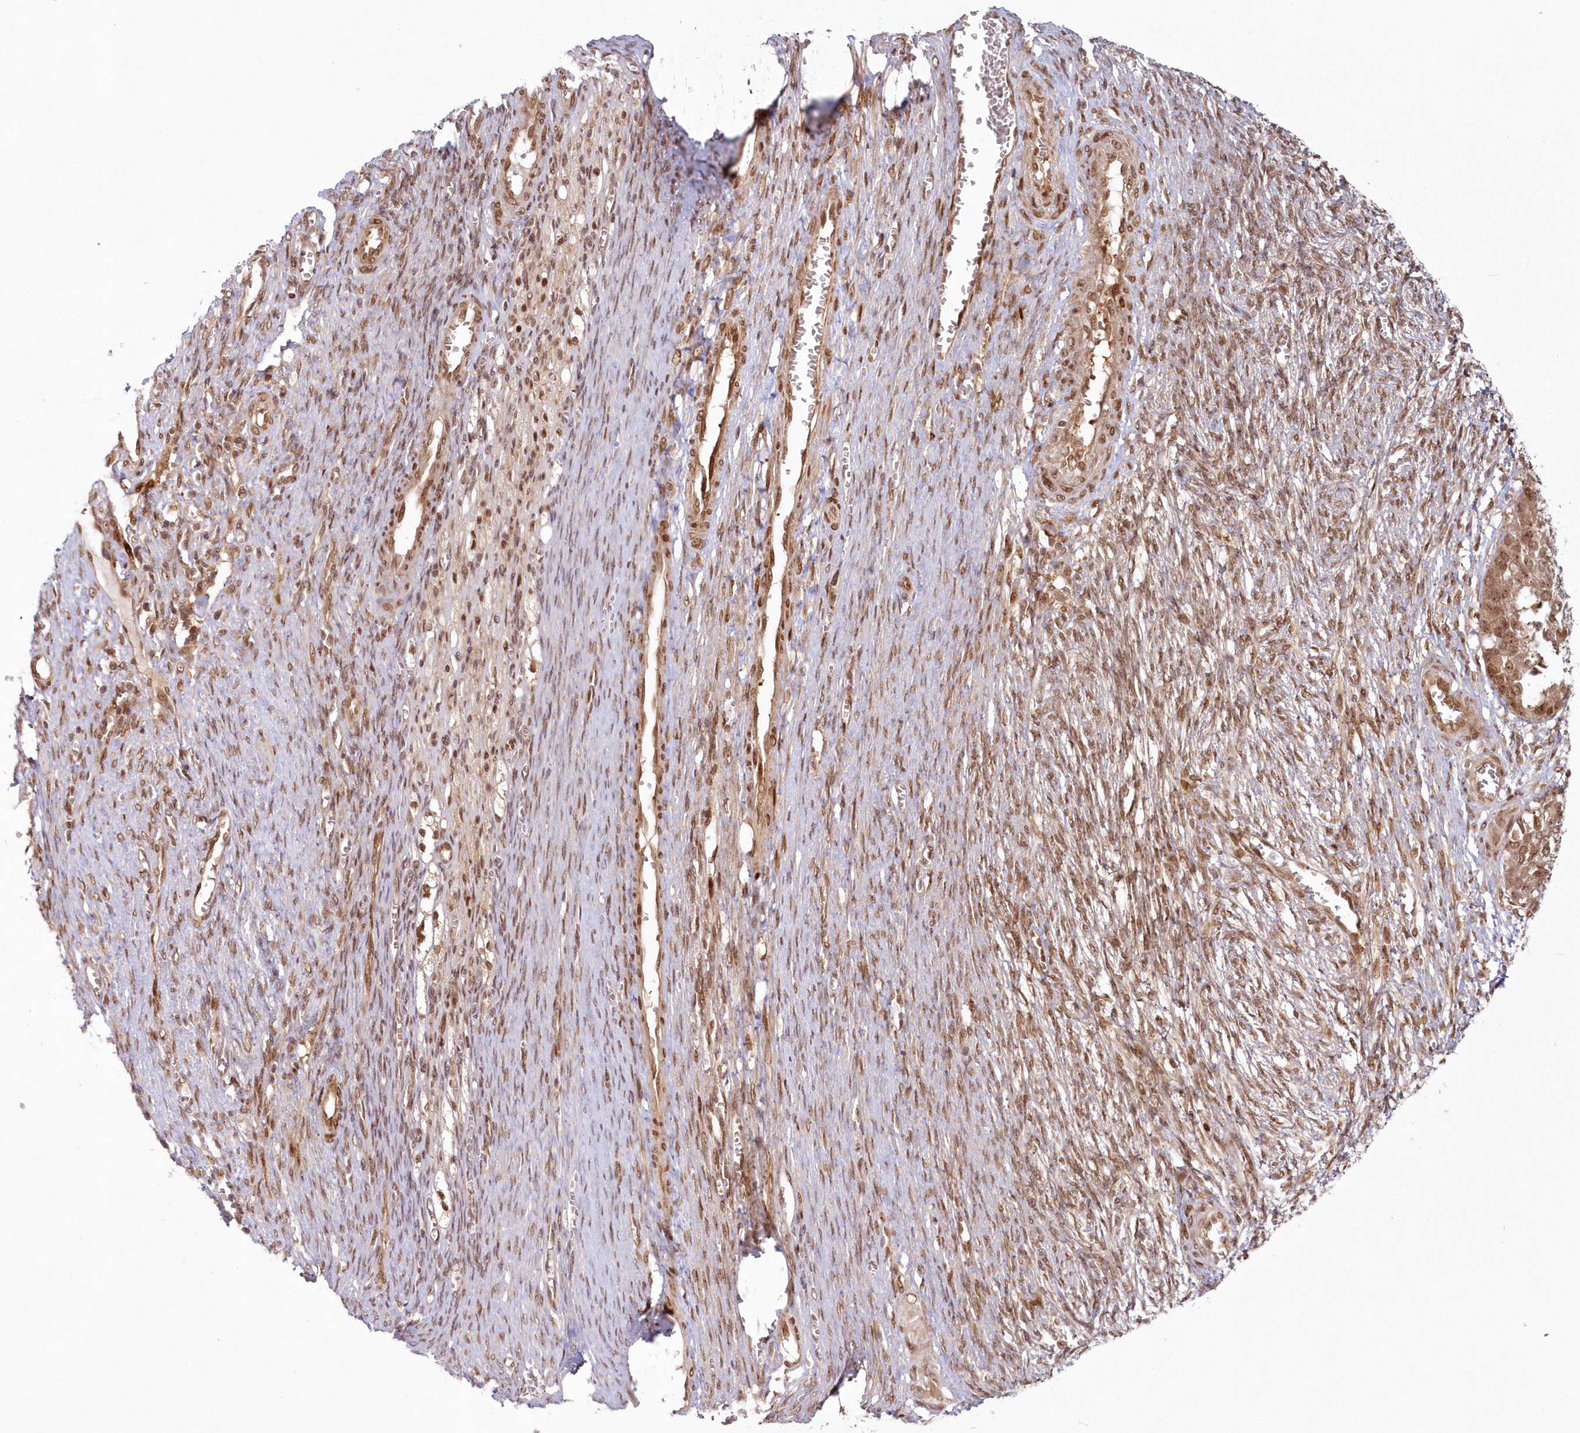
{"staining": {"intensity": "moderate", "quantity": ">75%", "location": "cytoplasmic/membranous,nuclear"}, "tissue": "ovarian cancer", "cell_type": "Tumor cells", "image_type": "cancer", "snomed": [{"axis": "morphology", "description": "Cystadenocarcinoma, serous, NOS"}, {"axis": "topography", "description": "Ovary"}], "caption": "Moderate cytoplasmic/membranous and nuclear positivity for a protein is seen in about >75% of tumor cells of serous cystadenocarcinoma (ovarian) using IHC.", "gene": "TOGARAM2", "patient": {"sex": "female", "age": 44}}